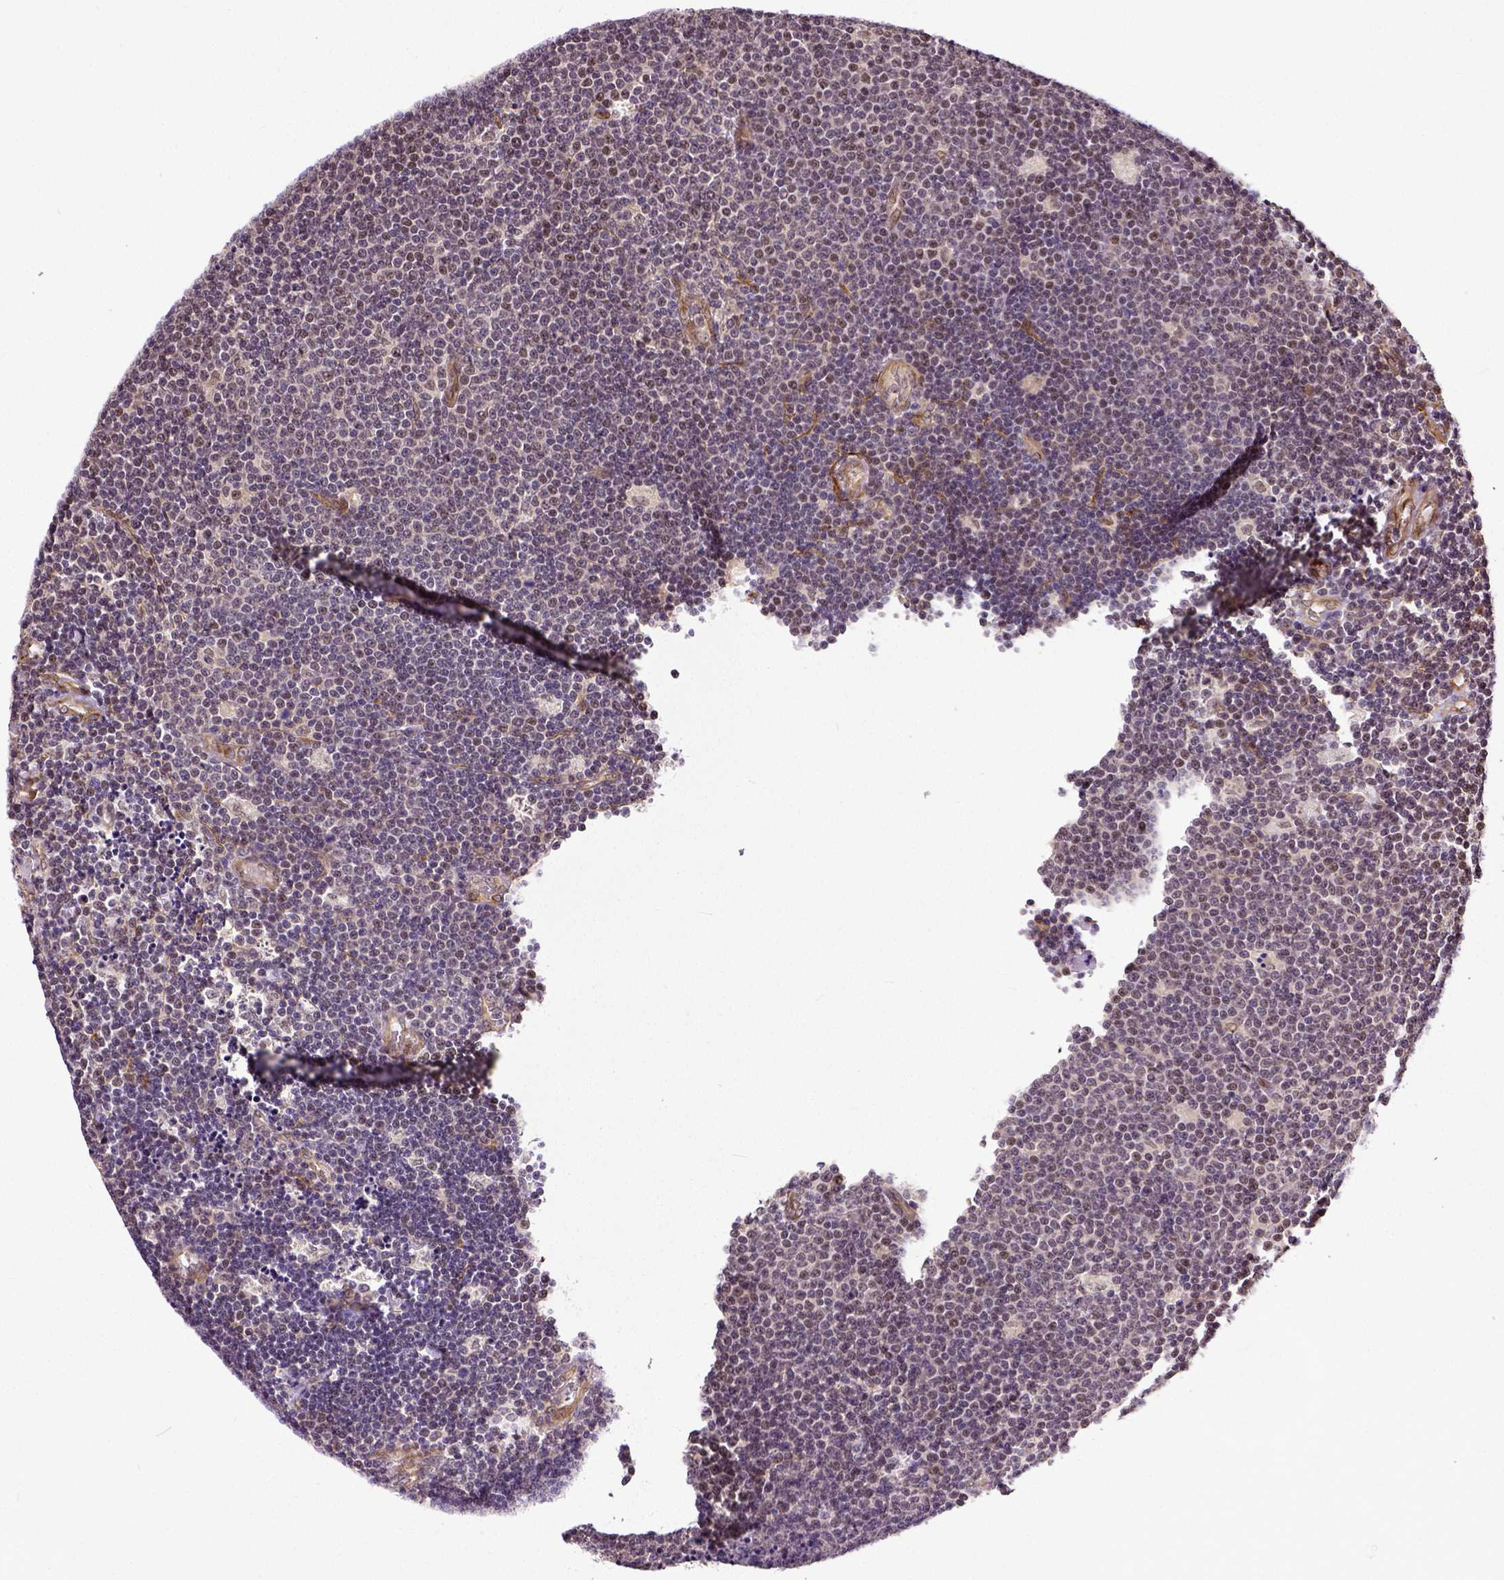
{"staining": {"intensity": "weak", "quantity": "25%-75%", "location": "nuclear"}, "tissue": "lymphoma", "cell_type": "Tumor cells", "image_type": "cancer", "snomed": [{"axis": "morphology", "description": "Malignant lymphoma, non-Hodgkin's type, Low grade"}, {"axis": "topography", "description": "Brain"}], "caption": "Lymphoma stained with a protein marker shows weak staining in tumor cells.", "gene": "DICER1", "patient": {"sex": "female", "age": 66}}